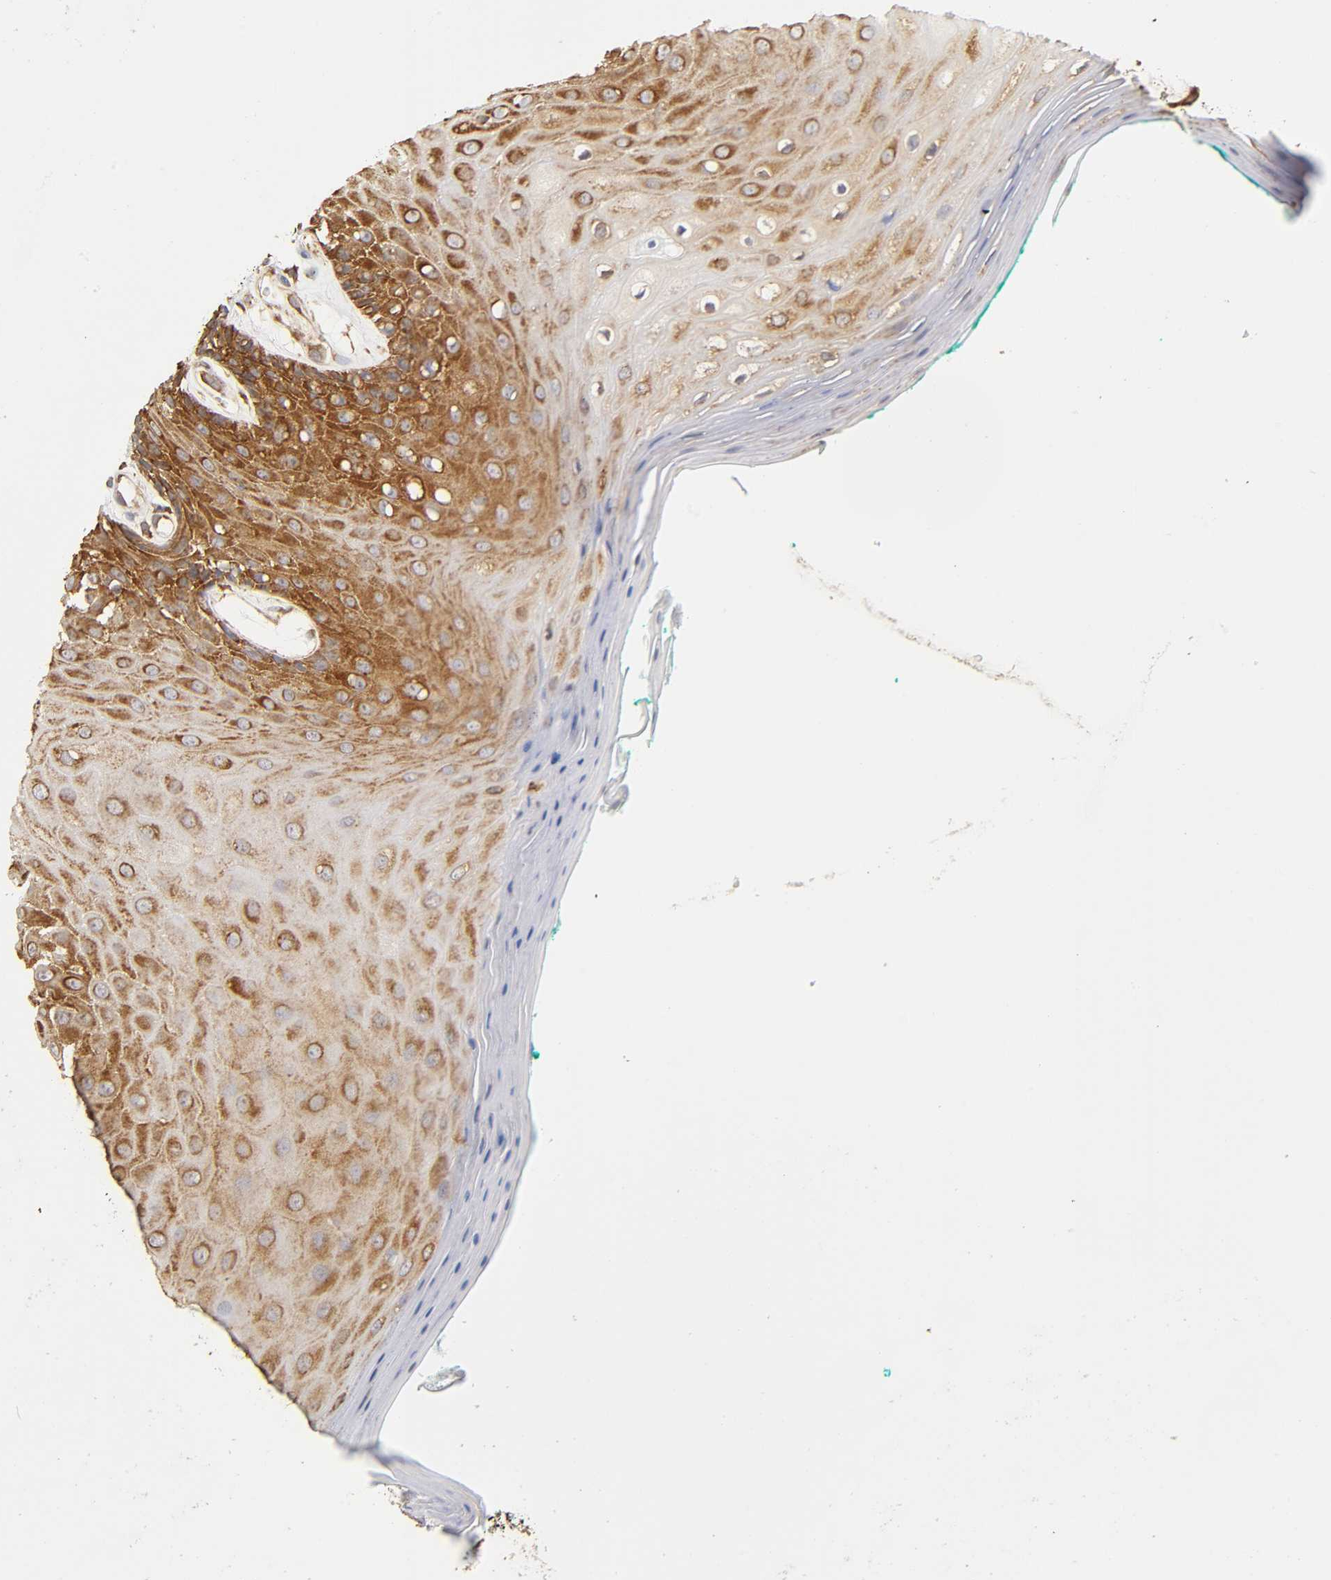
{"staining": {"intensity": "moderate", "quantity": ">75%", "location": "cytoplasmic/membranous"}, "tissue": "oral mucosa", "cell_type": "Squamous epithelial cells", "image_type": "normal", "snomed": [{"axis": "morphology", "description": "Normal tissue, NOS"}, {"axis": "morphology", "description": "Squamous cell carcinoma, NOS"}, {"axis": "topography", "description": "Skeletal muscle"}, {"axis": "topography", "description": "Oral tissue"}, {"axis": "topography", "description": "Head-Neck"}], "caption": "DAB immunohistochemical staining of normal human oral mucosa displays moderate cytoplasmic/membranous protein staining in about >75% of squamous epithelial cells.", "gene": "RPL14", "patient": {"sex": "female", "age": 84}}